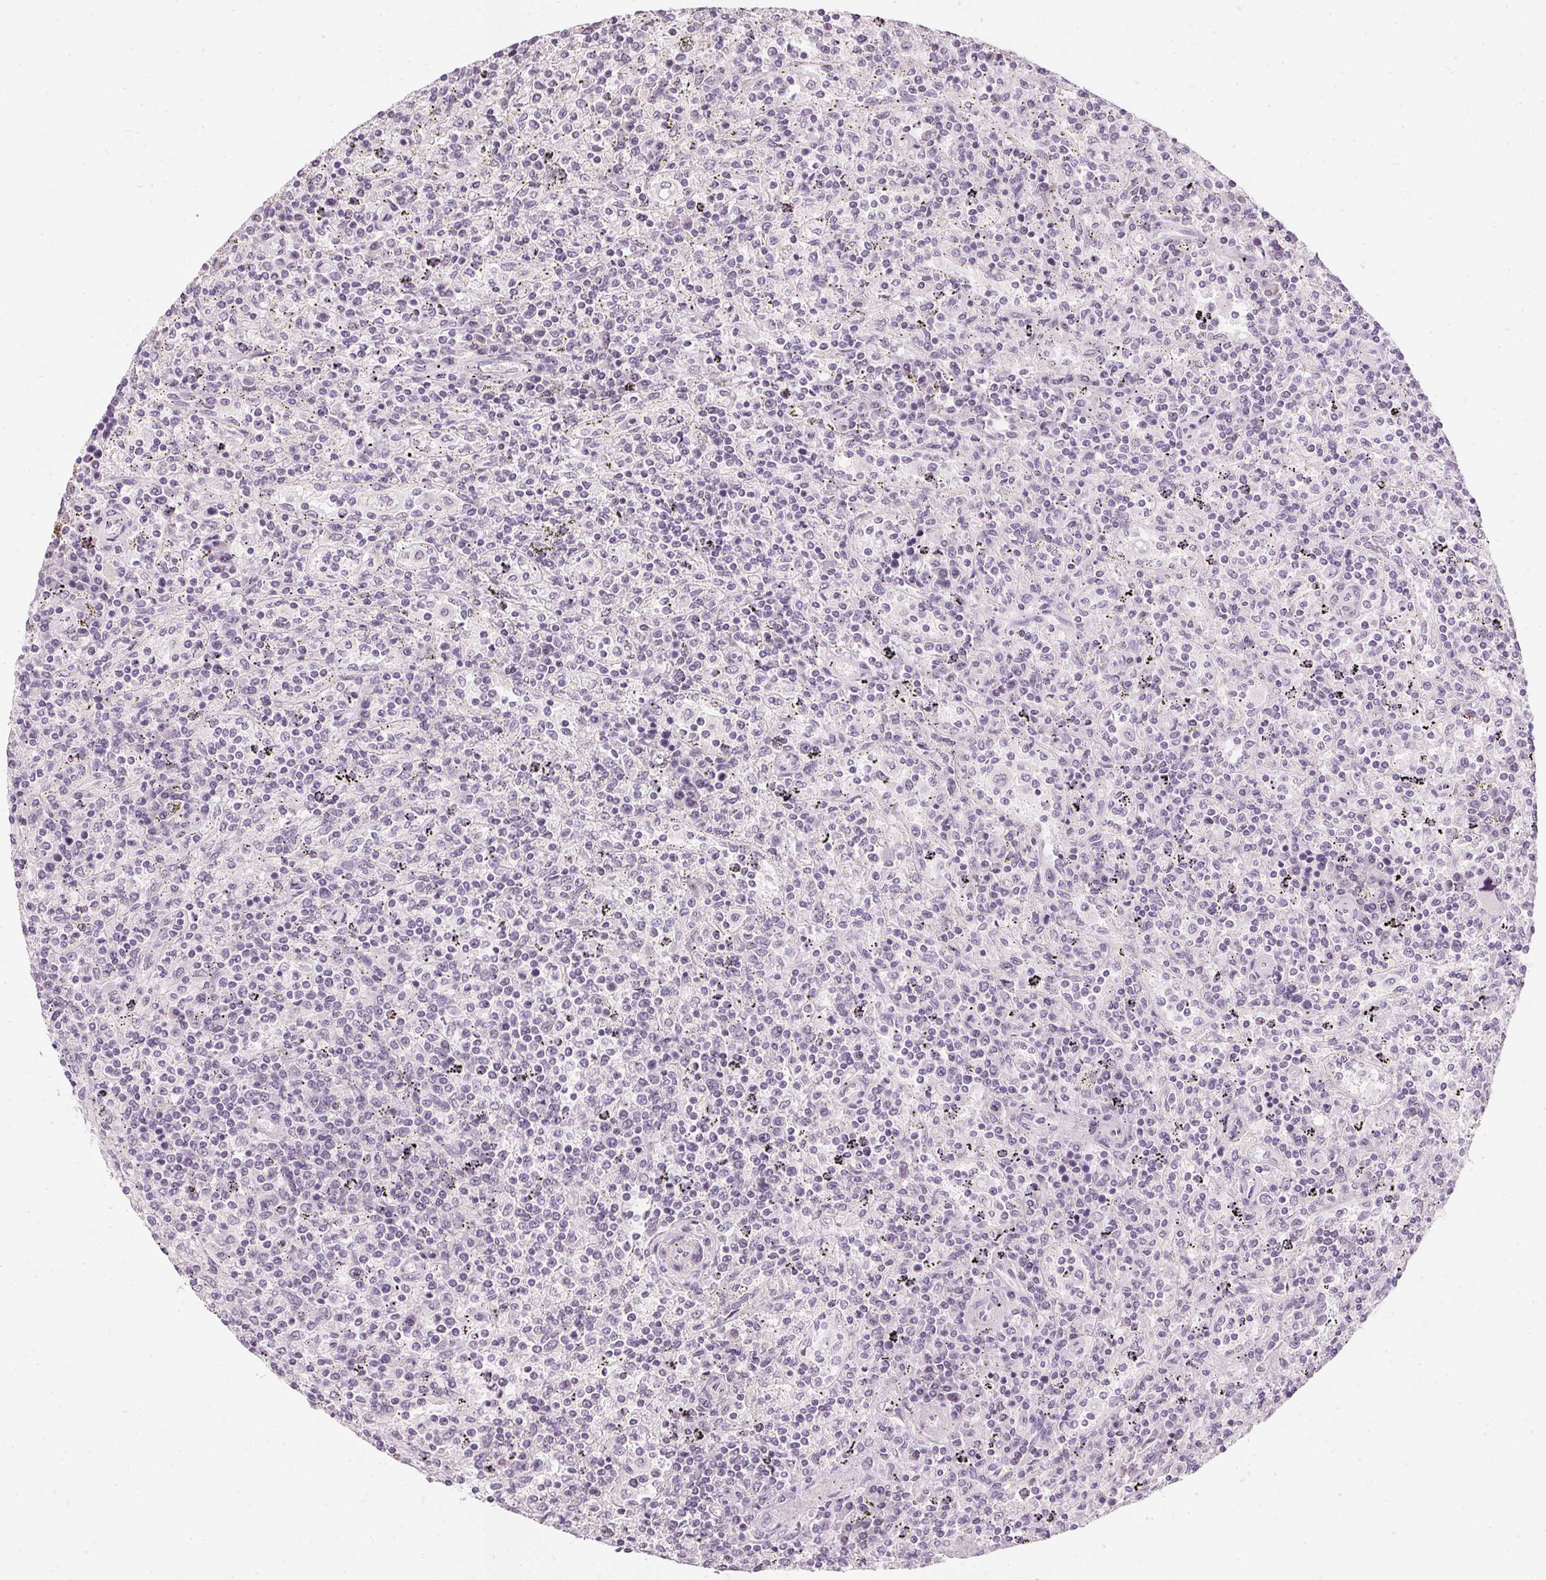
{"staining": {"intensity": "negative", "quantity": "none", "location": "none"}, "tissue": "lymphoma", "cell_type": "Tumor cells", "image_type": "cancer", "snomed": [{"axis": "morphology", "description": "Malignant lymphoma, non-Hodgkin's type, Low grade"}, {"axis": "topography", "description": "Spleen"}], "caption": "Tumor cells are negative for protein expression in human lymphoma. (DAB (3,3'-diaminobenzidine) immunohistochemistry, high magnification).", "gene": "CHST4", "patient": {"sex": "male", "age": 62}}